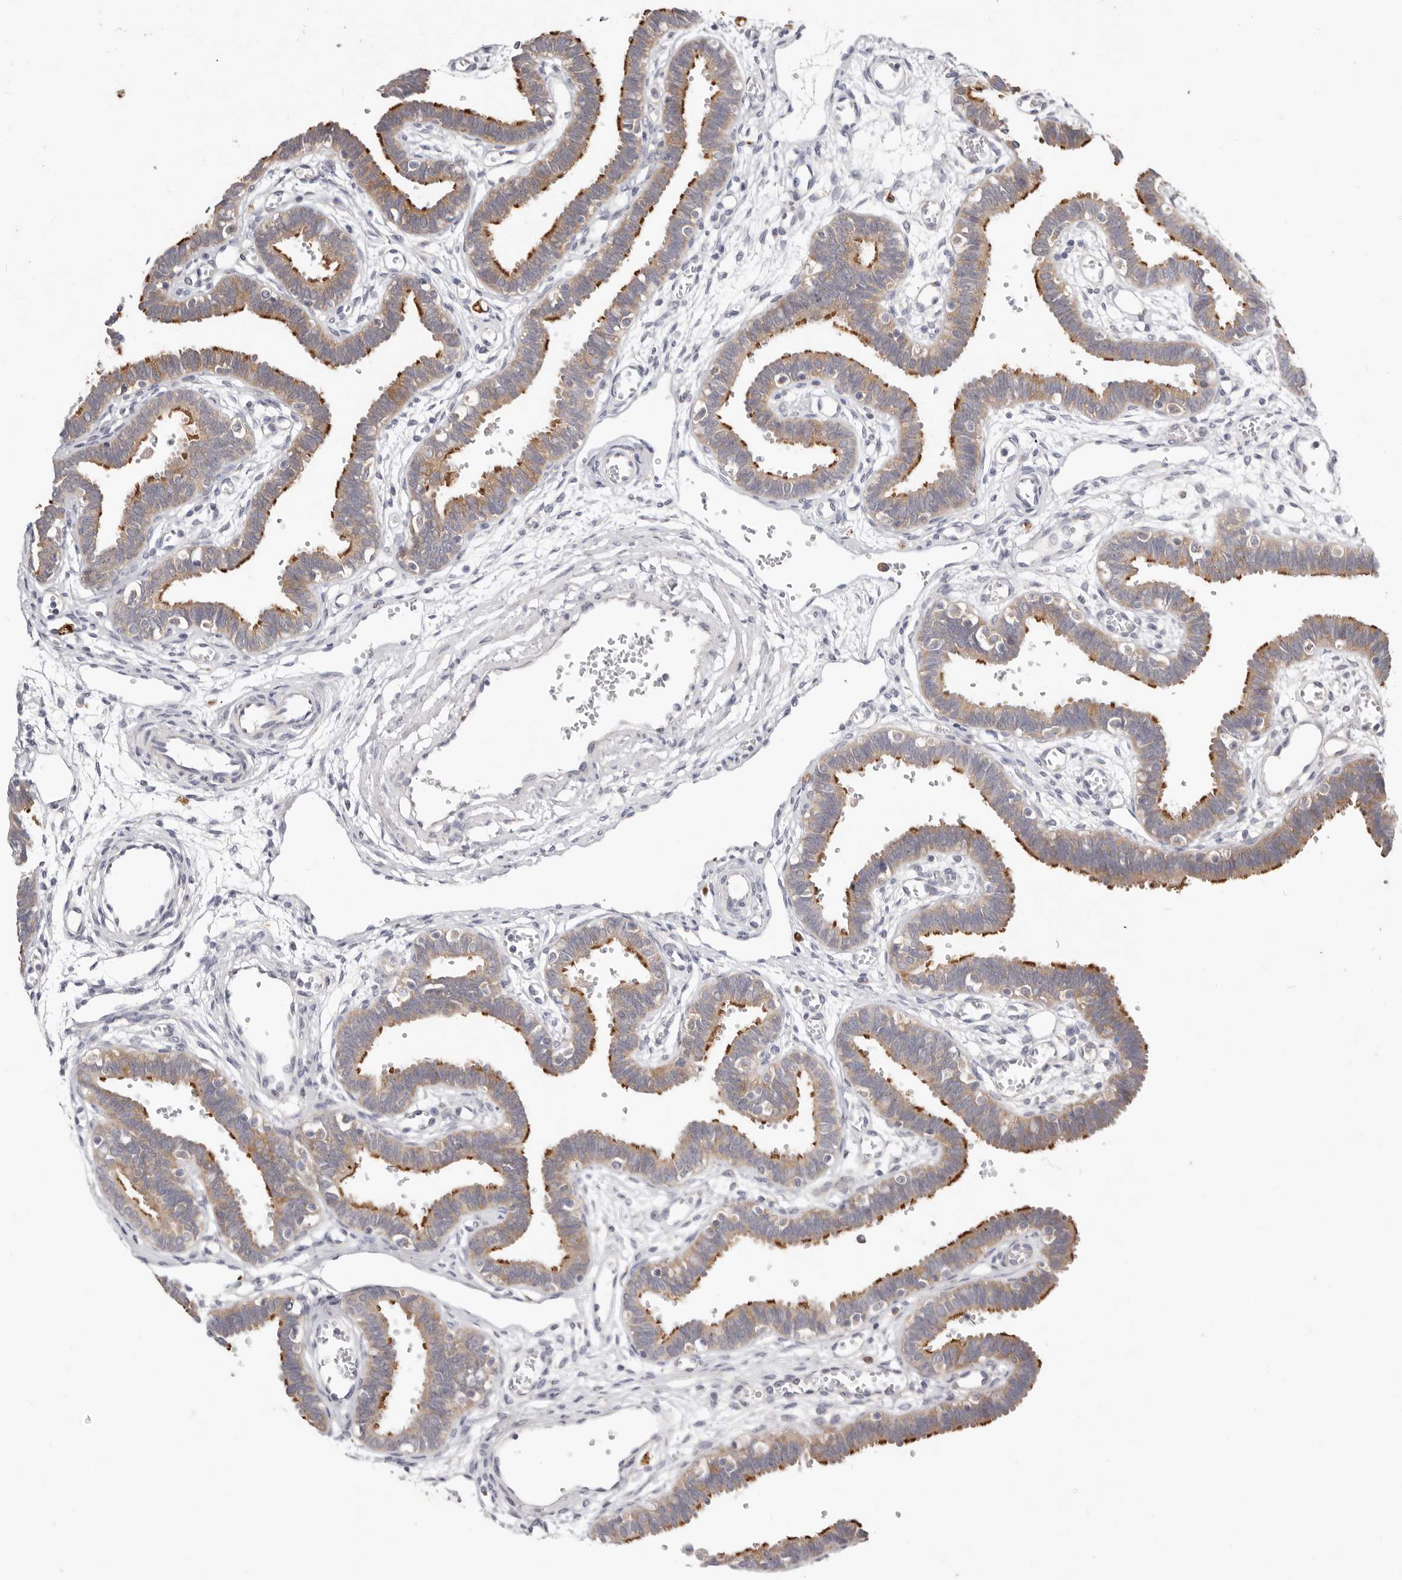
{"staining": {"intensity": "moderate", "quantity": ">75%", "location": "cytoplasmic/membranous"}, "tissue": "fallopian tube", "cell_type": "Glandular cells", "image_type": "normal", "snomed": [{"axis": "morphology", "description": "Normal tissue, NOS"}, {"axis": "topography", "description": "Fallopian tube"}, {"axis": "topography", "description": "Placenta"}], "caption": "Fallopian tube stained for a protein shows moderate cytoplasmic/membranous positivity in glandular cells. (IHC, brightfield microscopy, high magnification).", "gene": "WDR77", "patient": {"sex": "female", "age": 32}}